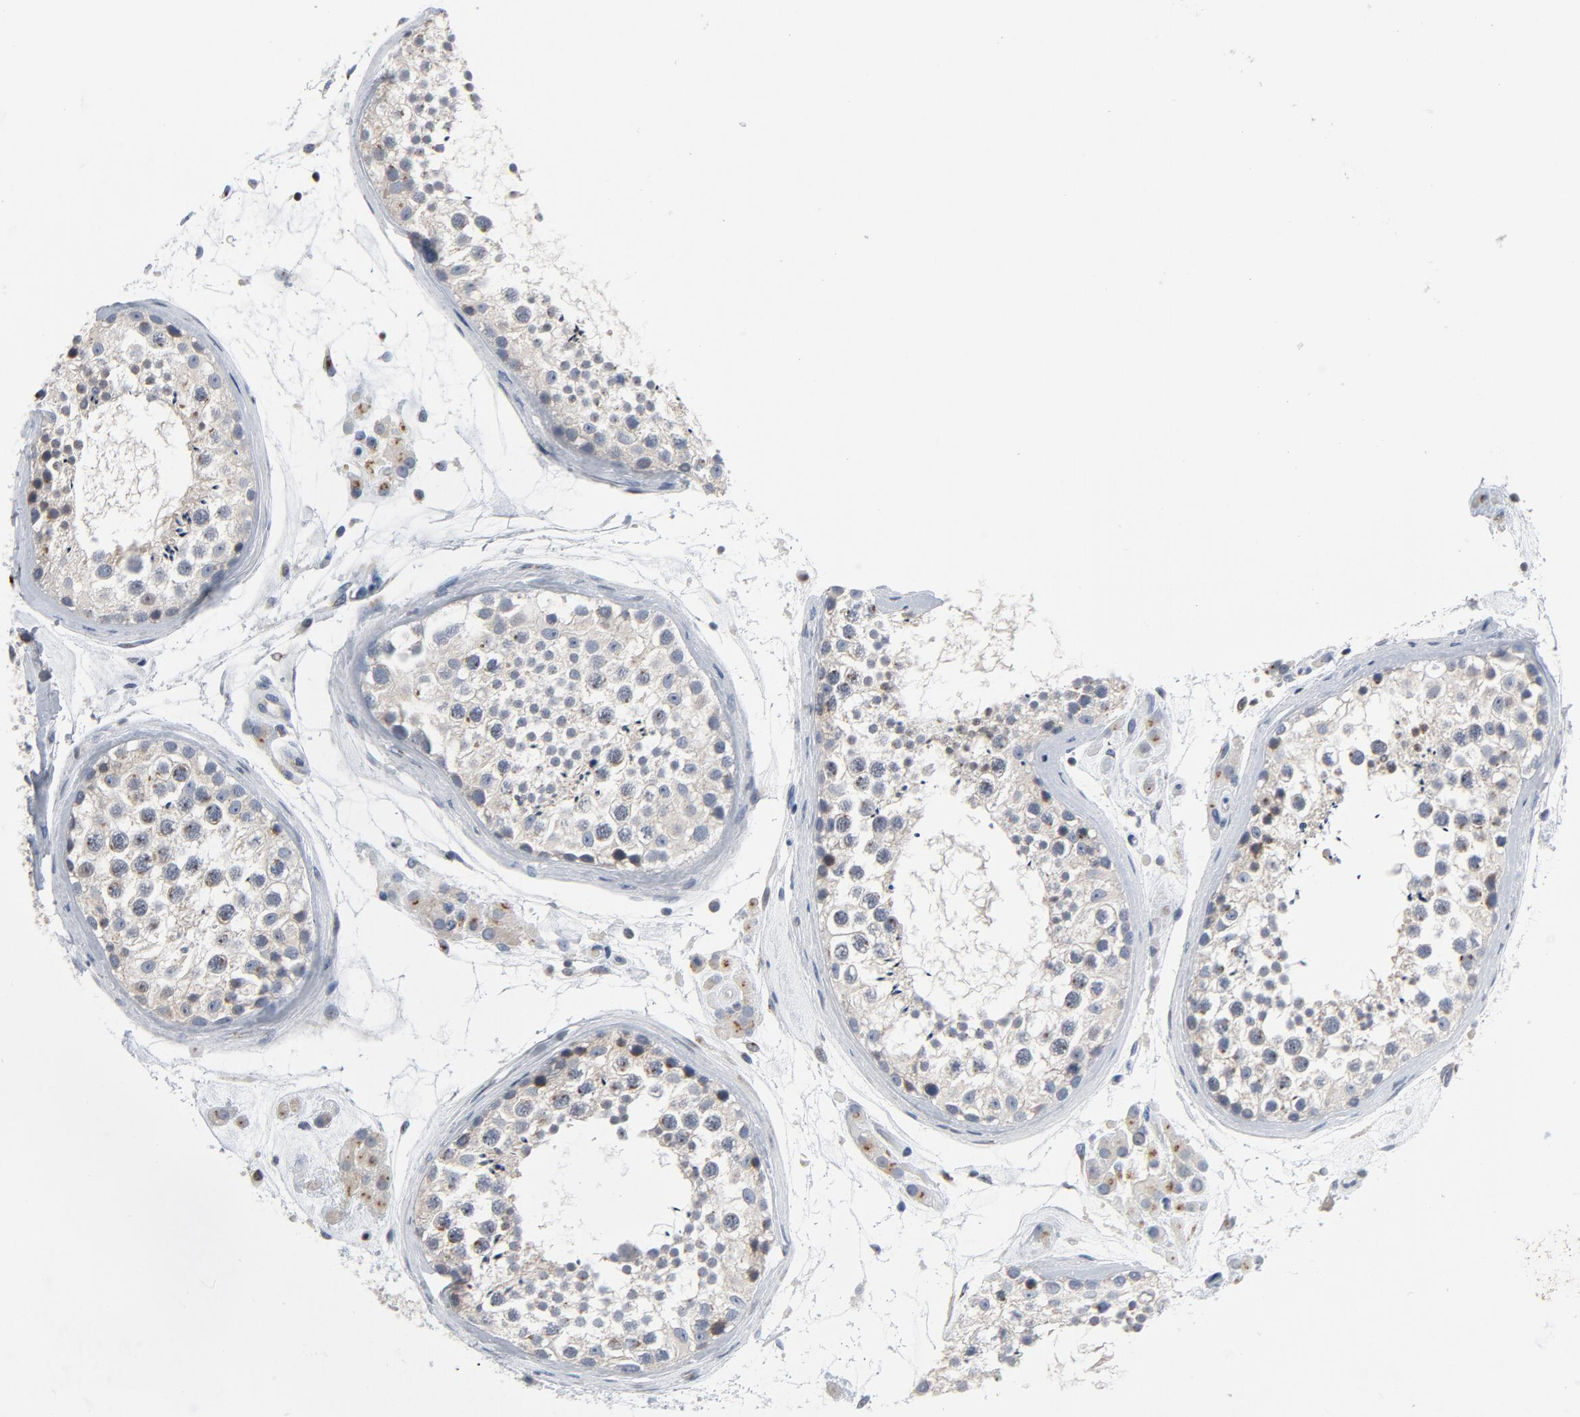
{"staining": {"intensity": "moderate", "quantity": "25%-75%", "location": "cytoplasmic/membranous"}, "tissue": "testis", "cell_type": "Cells in seminiferous ducts", "image_type": "normal", "snomed": [{"axis": "morphology", "description": "Normal tissue, NOS"}, {"axis": "topography", "description": "Testis"}], "caption": "Protein expression analysis of normal human testis reveals moderate cytoplasmic/membranous staining in about 25%-75% of cells in seminiferous ducts.", "gene": "YIPF6", "patient": {"sex": "male", "age": 46}}